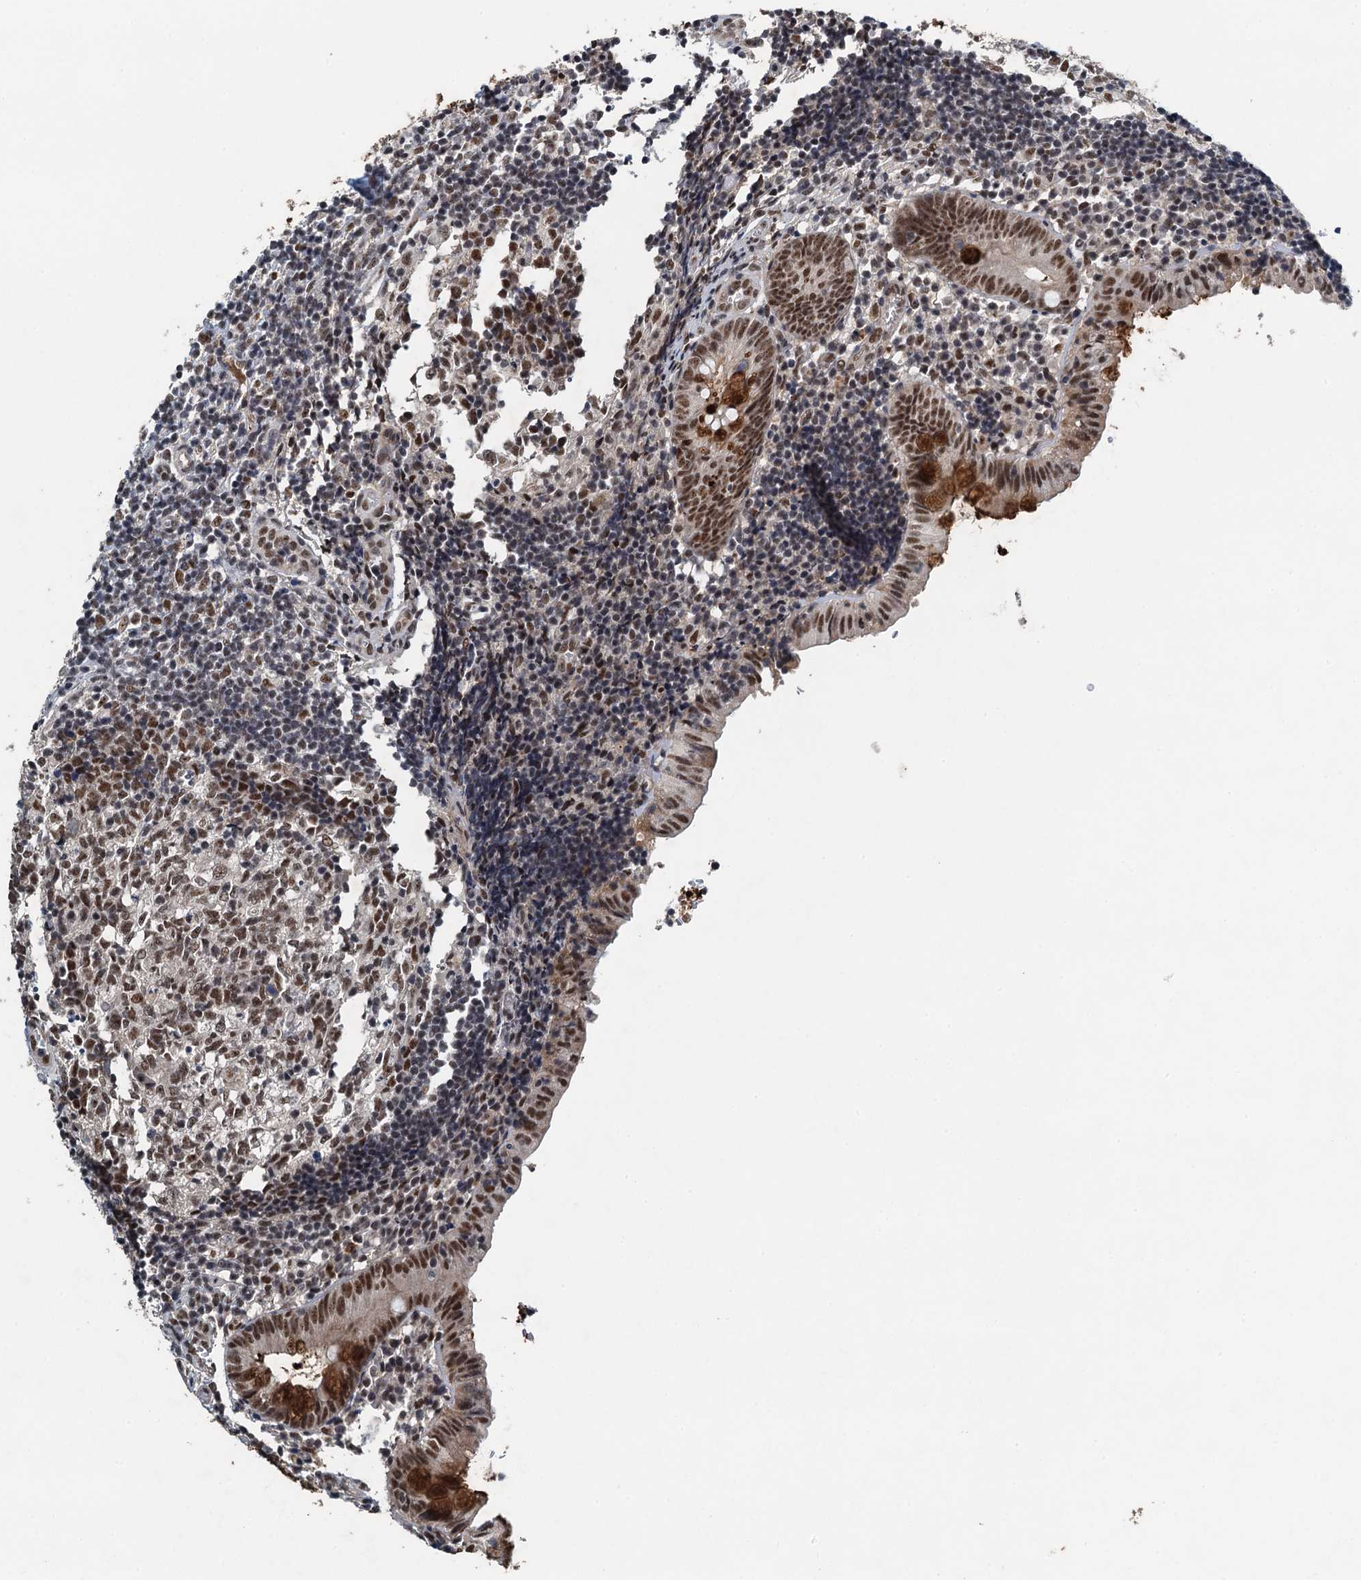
{"staining": {"intensity": "strong", "quantity": ">75%", "location": "cytoplasmic/membranous,nuclear"}, "tissue": "appendix", "cell_type": "Glandular cells", "image_type": "normal", "snomed": [{"axis": "morphology", "description": "Normal tissue, NOS"}, {"axis": "topography", "description": "Appendix"}], "caption": "Approximately >75% of glandular cells in benign appendix demonstrate strong cytoplasmic/membranous,nuclear protein expression as visualized by brown immunohistochemical staining.", "gene": "MTA3", "patient": {"sex": "male", "age": 8}}